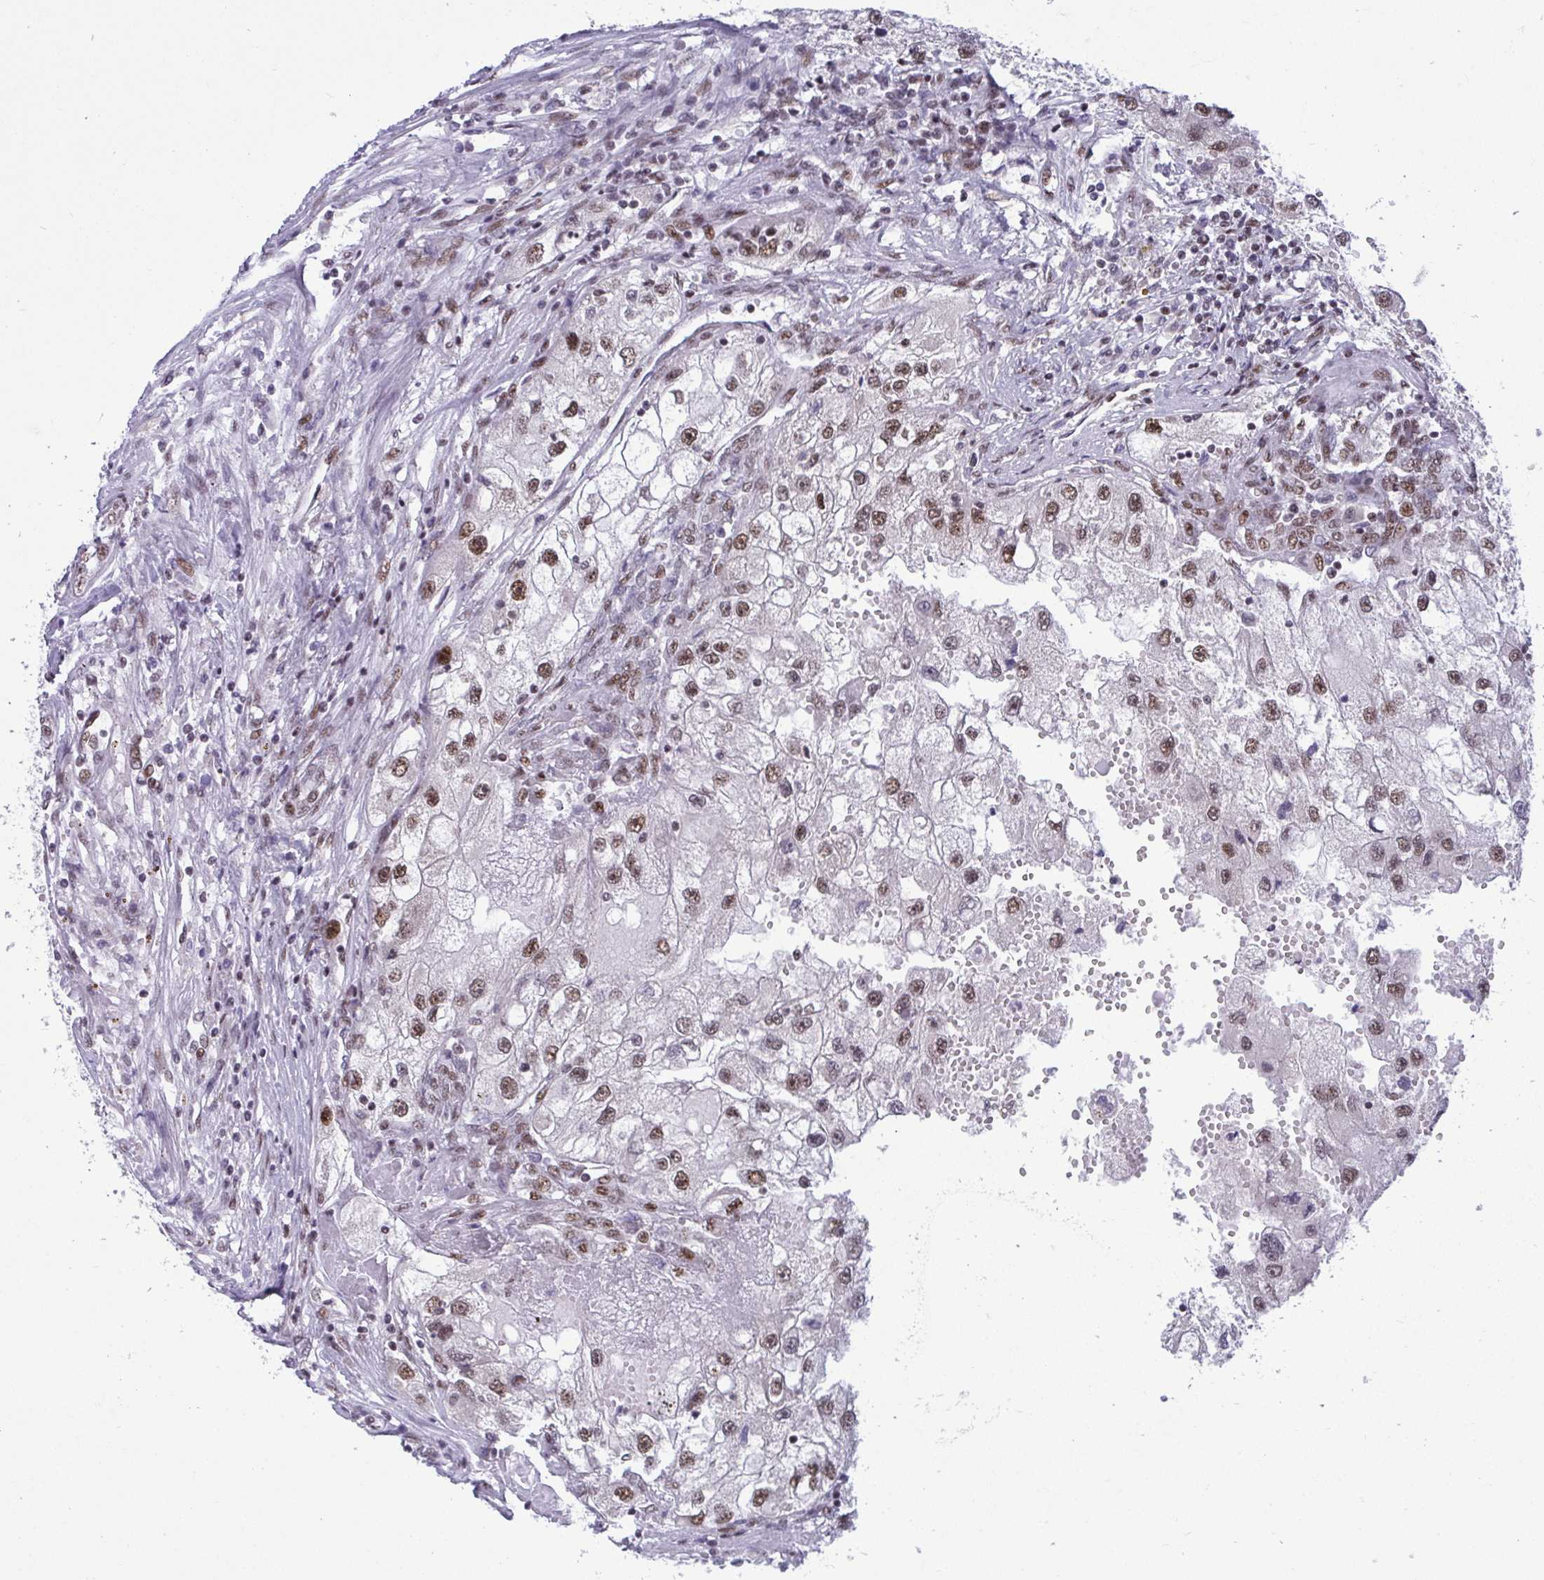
{"staining": {"intensity": "moderate", "quantity": ">75%", "location": "nuclear"}, "tissue": "renal cancer", "cell_type": "Tumor cells", "image_type": "cancer", "snomed": [{"axis": "morphology", "description": "Adenocarcinoma, NOS"}, {"axis": "topography", "description": "Kidney"}], "caption": "About >75% of tumor cells in human renal cancer exhibit moderate nuclear protein positivity as visualized by brown immunohistochemical staining.", "gene": "WBP11", "patient": {"sex": "male", "age": 63}}